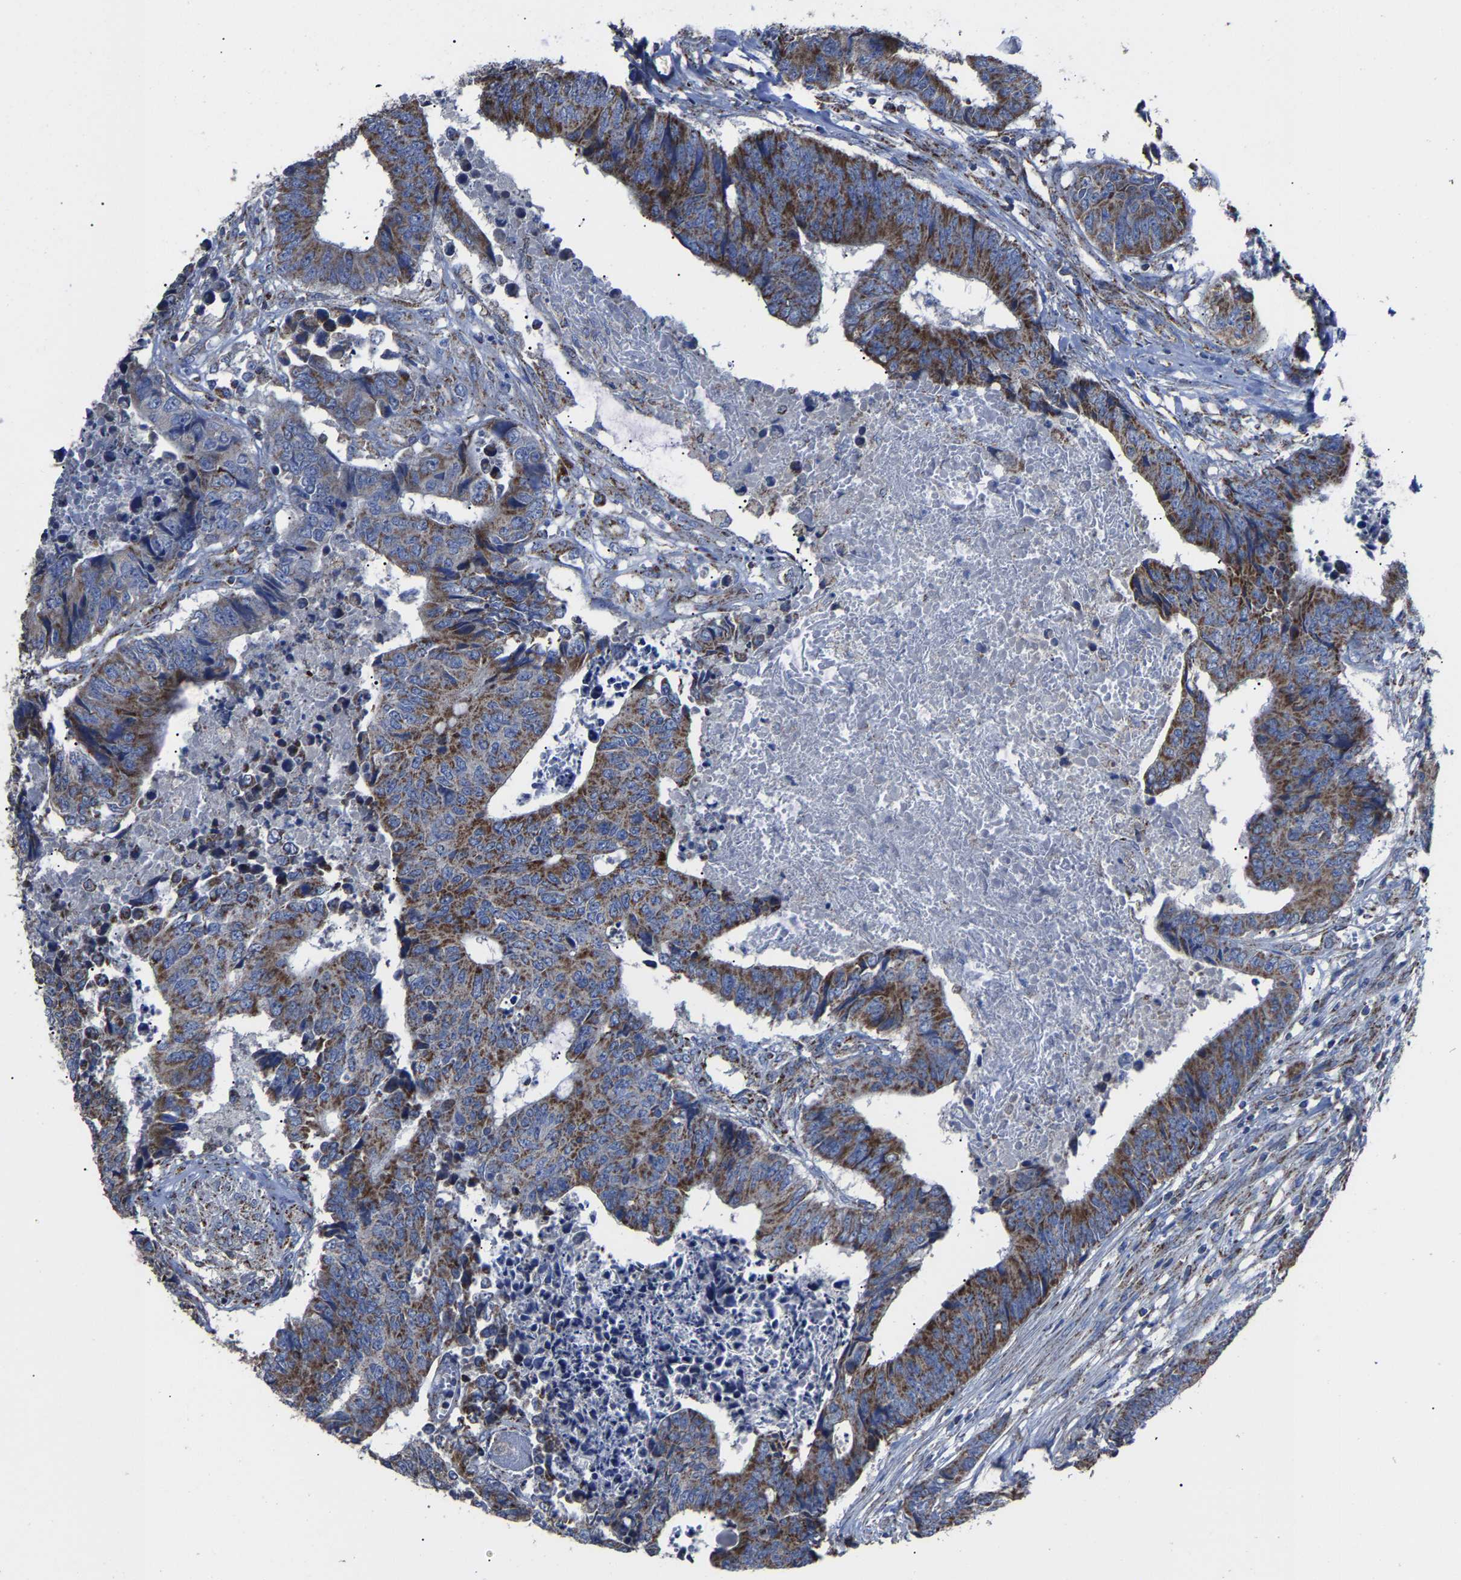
{"staining": {"intensity": "strong", "quantity": "25%-75%", "location": "cytoplasmic/membranous"}, "tissue": "colorectal cancer", "cell_type": "Tumor cells", "image_type": "cancer", "snomed": [{"axis": "morphology", "description": "Adenocarcinoma, NOS"}, {"axis": "topography", "description": "Rectum"}], "caption": "This is a histology image of immunohistochemistry staining of colorectal cancer (adenocarcinoma), which shows strong expression in the cytoplasmic/membranous of tumor cells.", "gene": "NDUFV3", "patient": {"sex": "male", "age": 84}}